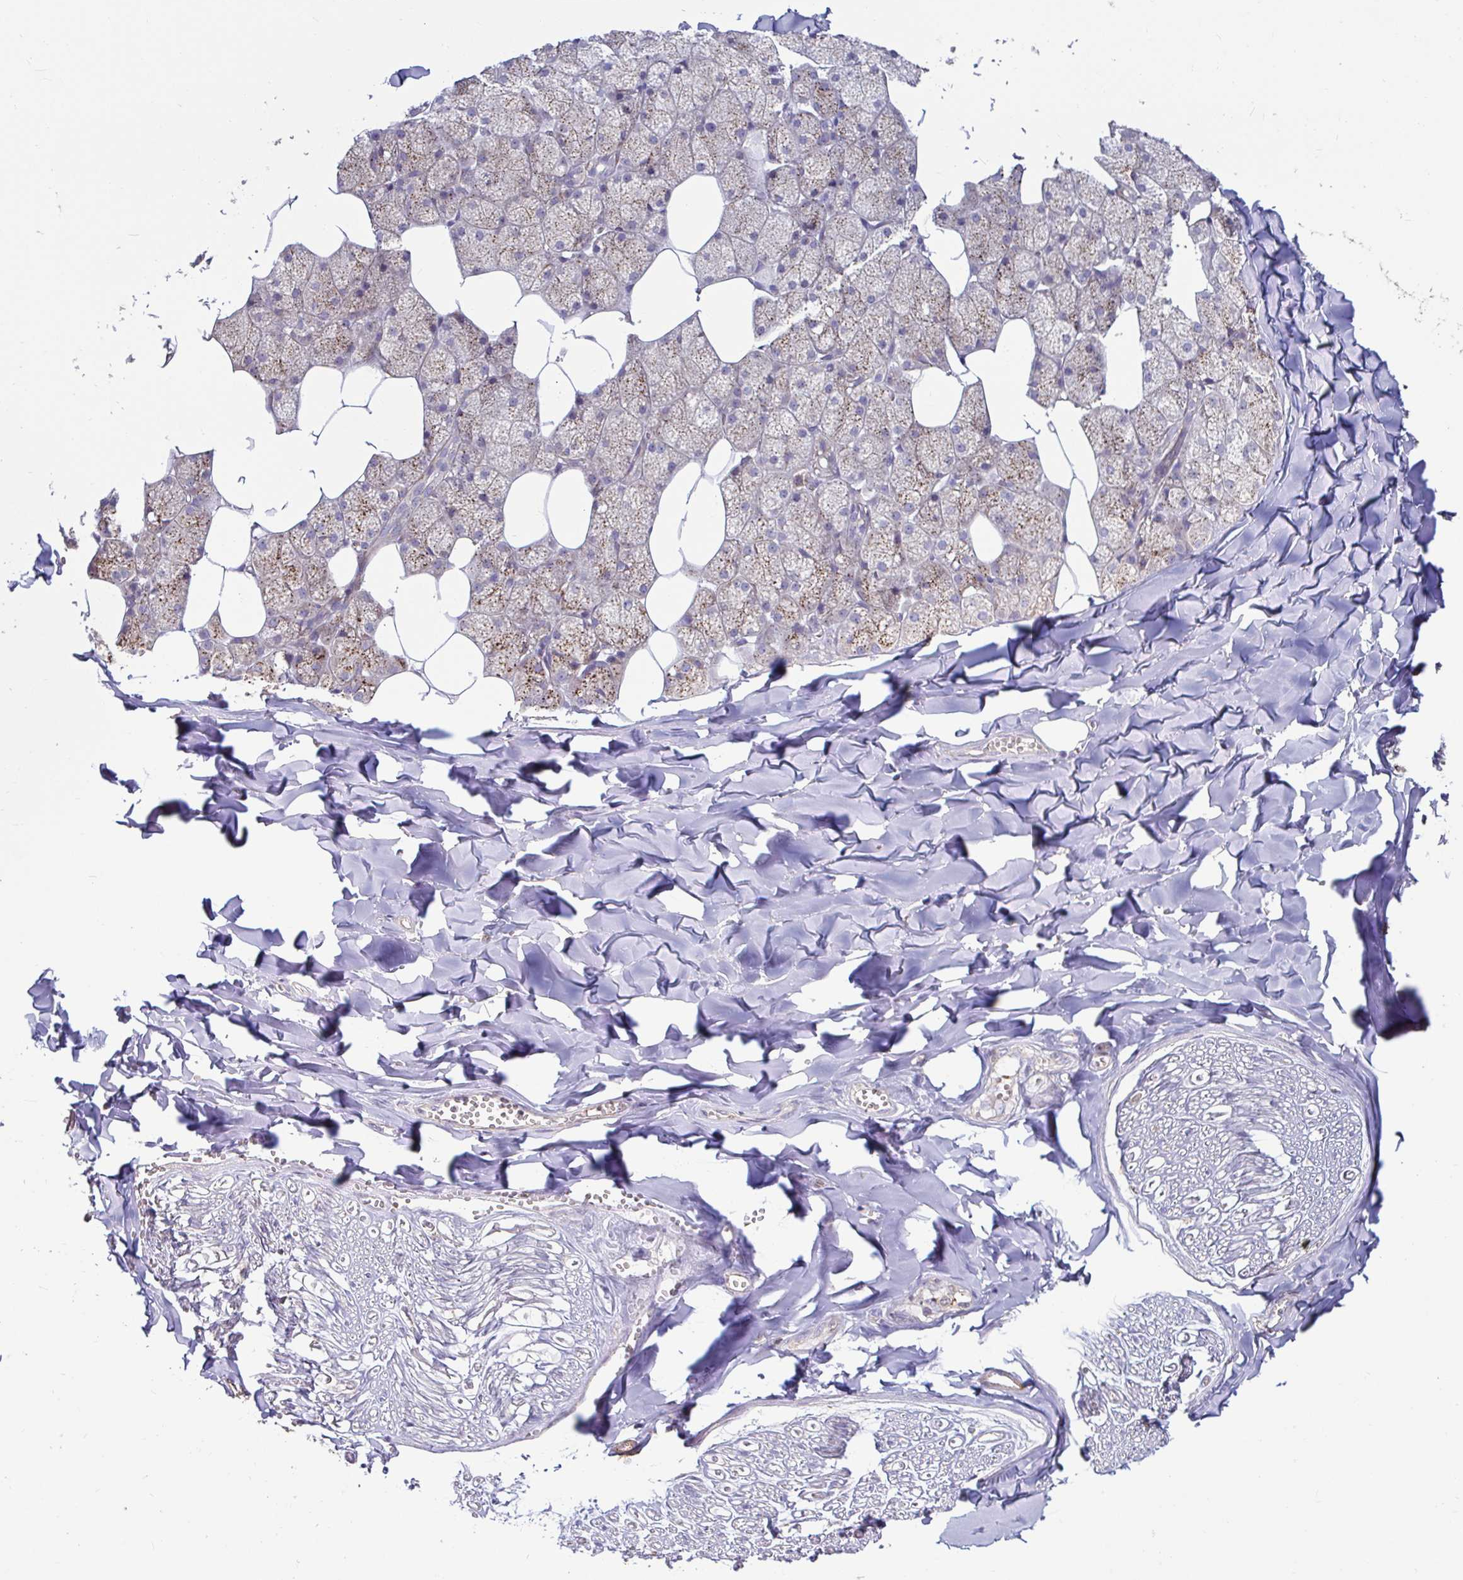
{"staining": {"intensity": "moderate", "quantity": "25%-75%", "location": "cytoplasmic/membranous"}, "tissue": "salivary gland", "cell_type": "Glandular cells", "image_type": "normal", "snomed": [{"axis": "morphology", "description": "Normal tissue, NOS"}, {"axis": "topography", "description": "Salivary gland"}, {"axis": "topography", "description": "Peripheral nerve tissue"}], "caption": "Benign salivary gland demonstrates moderate cytoplasmic/membranous positivity in approximately 25%-75% of glandular cells.", "gene": "SPRY1", "patient": {"sex": "male", "age": 38}}